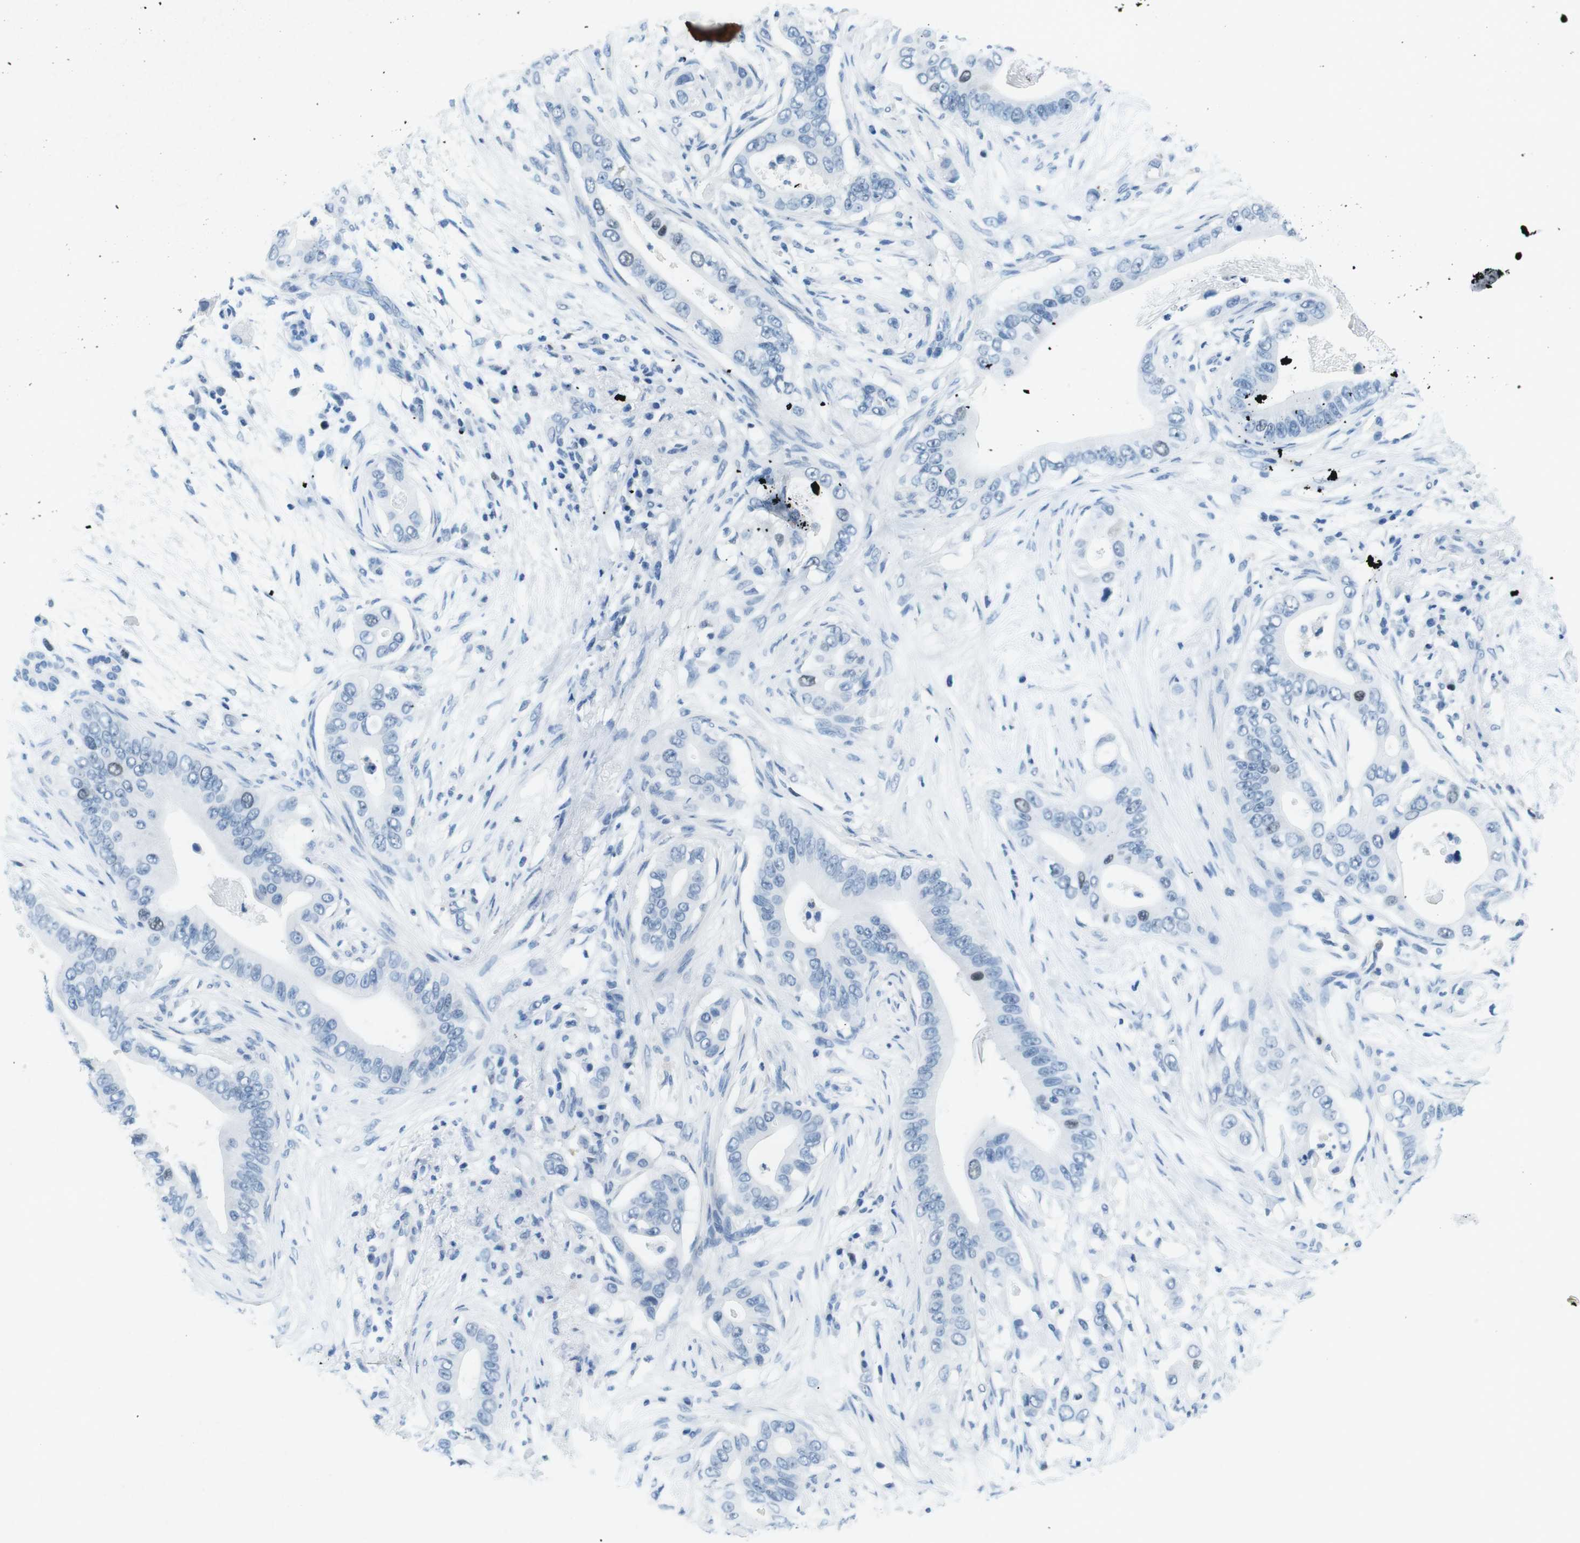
{"staining": {"intensity": "negative", "quantity": "none", "location": "none"}, "tissue": "pancreatic cancer", "cell_type": "Tumor cells", "image_type": "cancer", "snomed": [{"axis": "morphology", "description": "Adenocarcinoma, NOS"}, {"axis": "topography", "description": "Pancreas"}], "caption": "An image of adenocarcinoma (pancreatic) stained for a protein displays no brown staining in tumor cells. (Brightfield microscopy of DAB (3,3'-diaminobenzidine) immunohistochemistry (IHC) at high magnification).", "gene": "CTAG1B", "patient": {"sex": "male", "age": 77}}